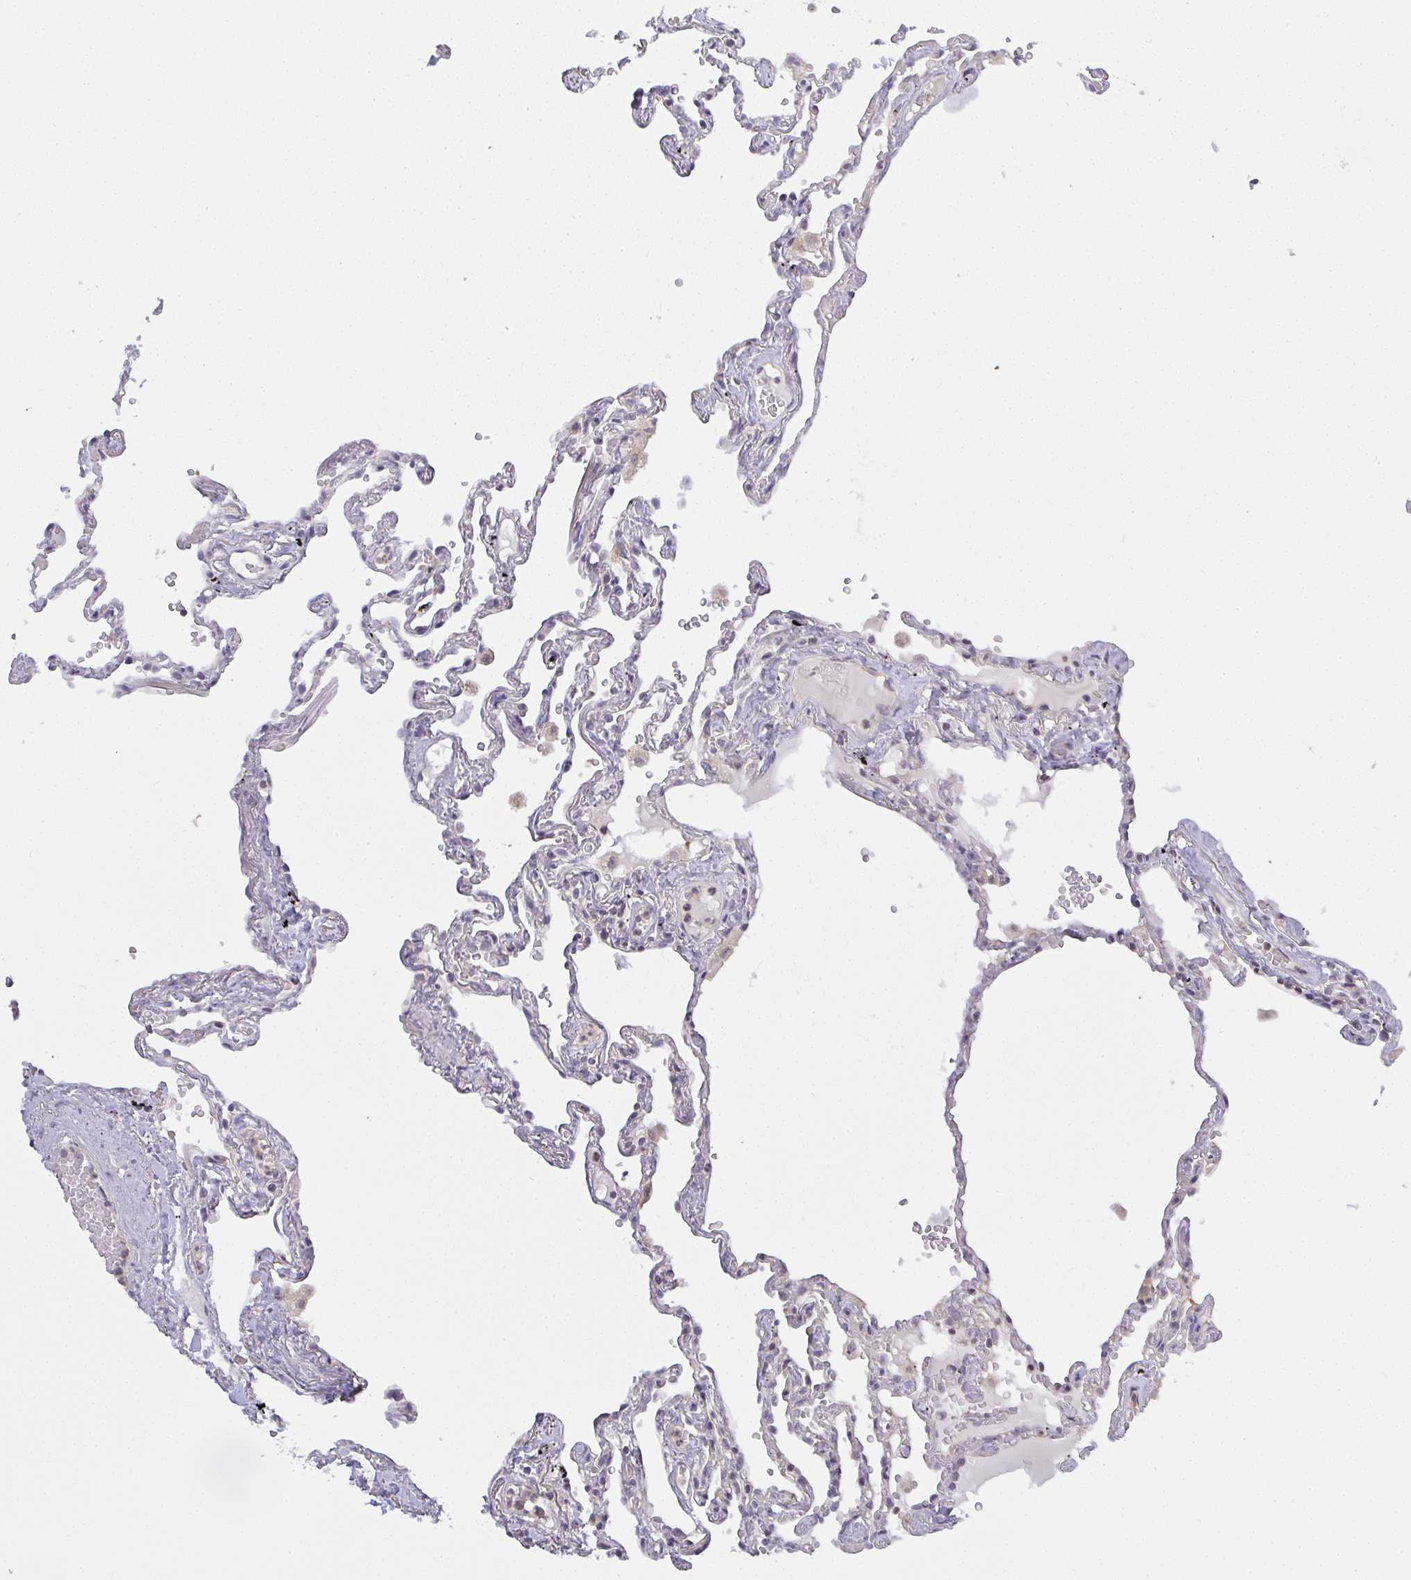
{"staining": {"intensity": "negative", "quantity": "none", "location": "none"}, "tissue": "lung", "cell_type": "Alveolar cells", "image_type": "normal", "snomed": [{"axis": "morphology", "description": "Normal tissue, NOS"}, {"axis": "topography", "description": "Lung"}], "caption": "This is a photomicrograph of immunohistochemistry (IHC) staining of normal lung, which shows no positivity in alveolar cells. (Brightfield microscopy of DAB (3,3'-diaminobenzidine) IHC at high magnification).", "gene": "GSDMB", "patient": {"sex": "female", "age": 67}}